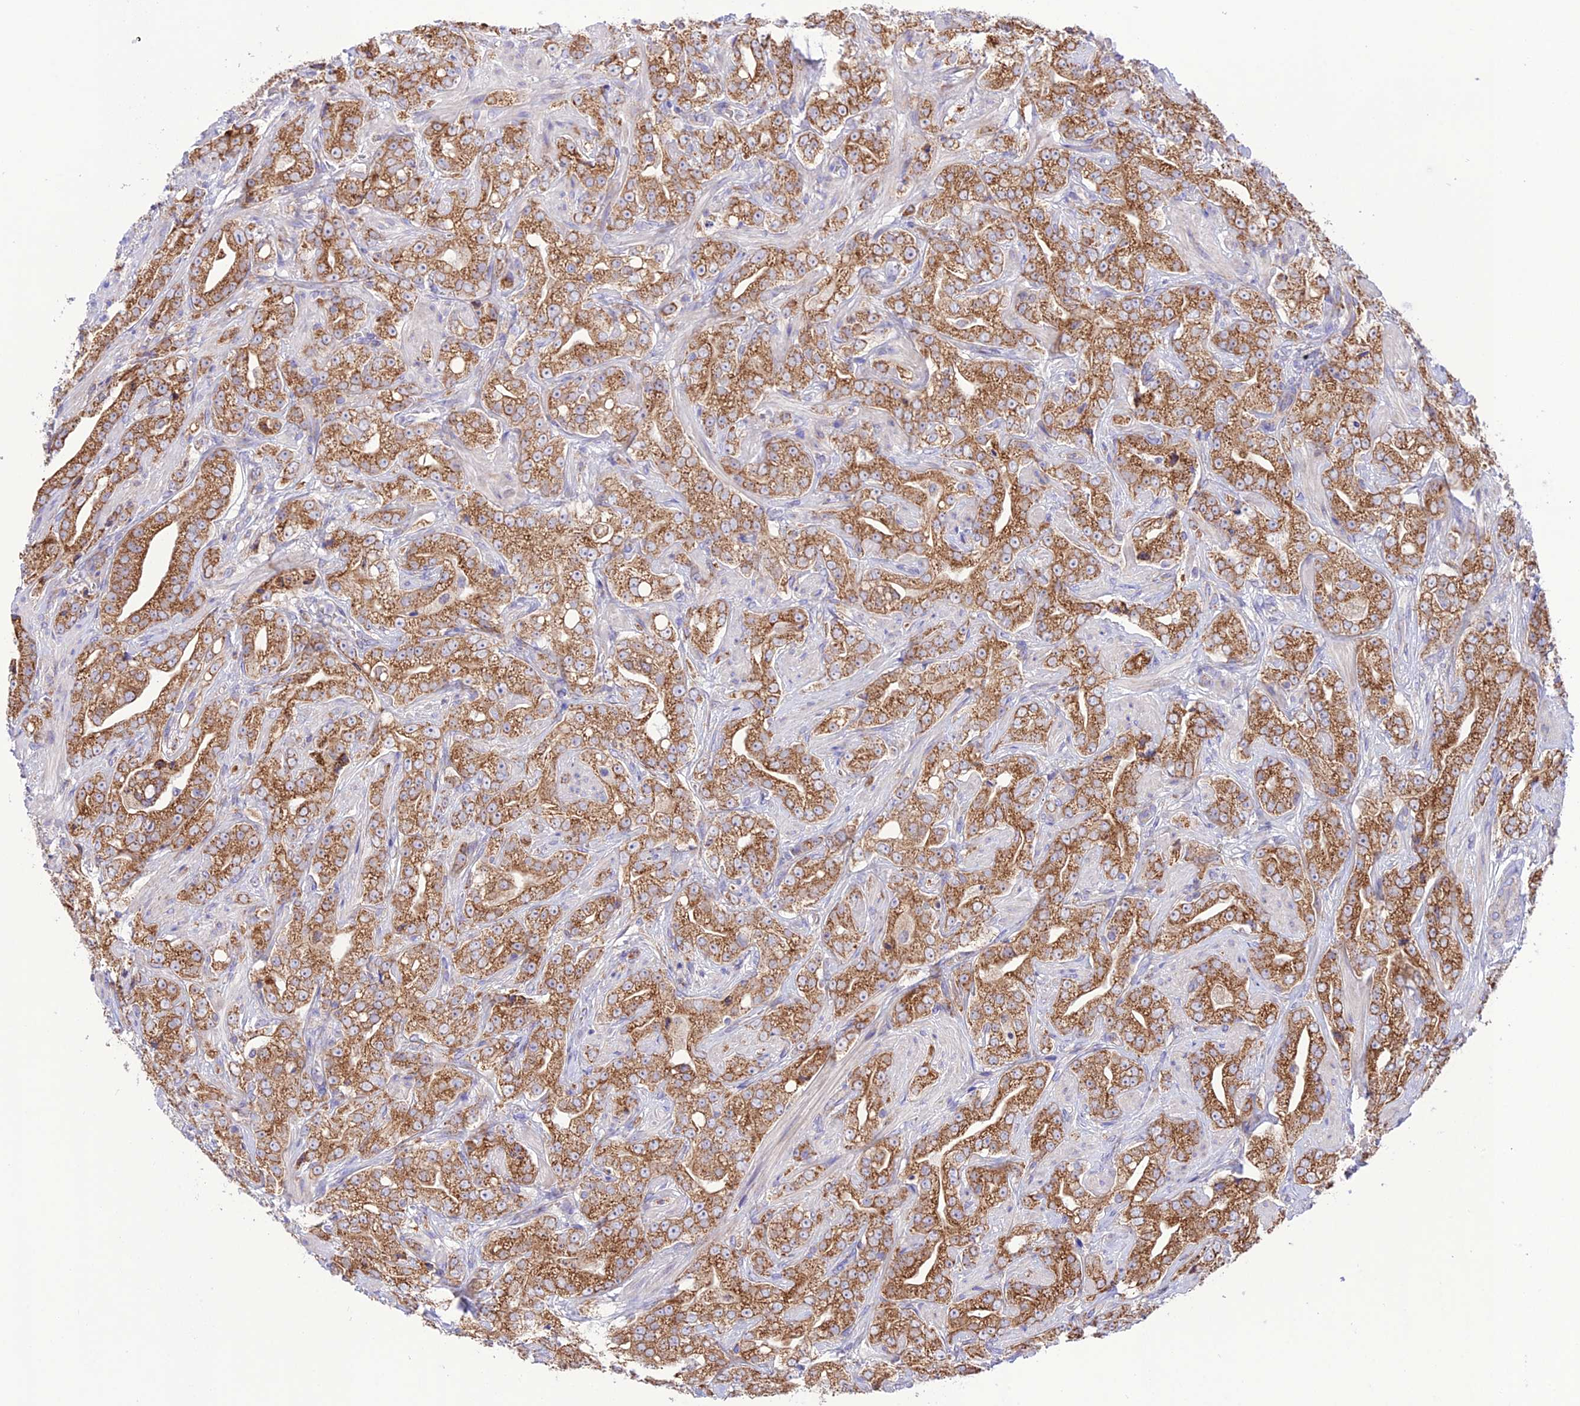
{"staining": {"intensity": "moderate", "quantity": ">75%", "location": "cytoplasmic/membranous"}, "tissue": "prostate cancer", "cell_type": "Tumor cells", "image_type": "cancer", "snomed": [{"axis": "morphology", "description": "Adenocarcinoma, Low grade"}, {"axis": "topography", "description": "Prostate"}], "caption": "Immunohistochemistry photomicrograph of prostate cancer (low-grade adenocarcinoma) stained for a protein (brown), which demonstrates medium levels of moderate cytoplasmic/membranous positivity in about >75% of tumor cells.", "gene": "UAP1L1", "patient": {"sex": "male", "age": 67}}